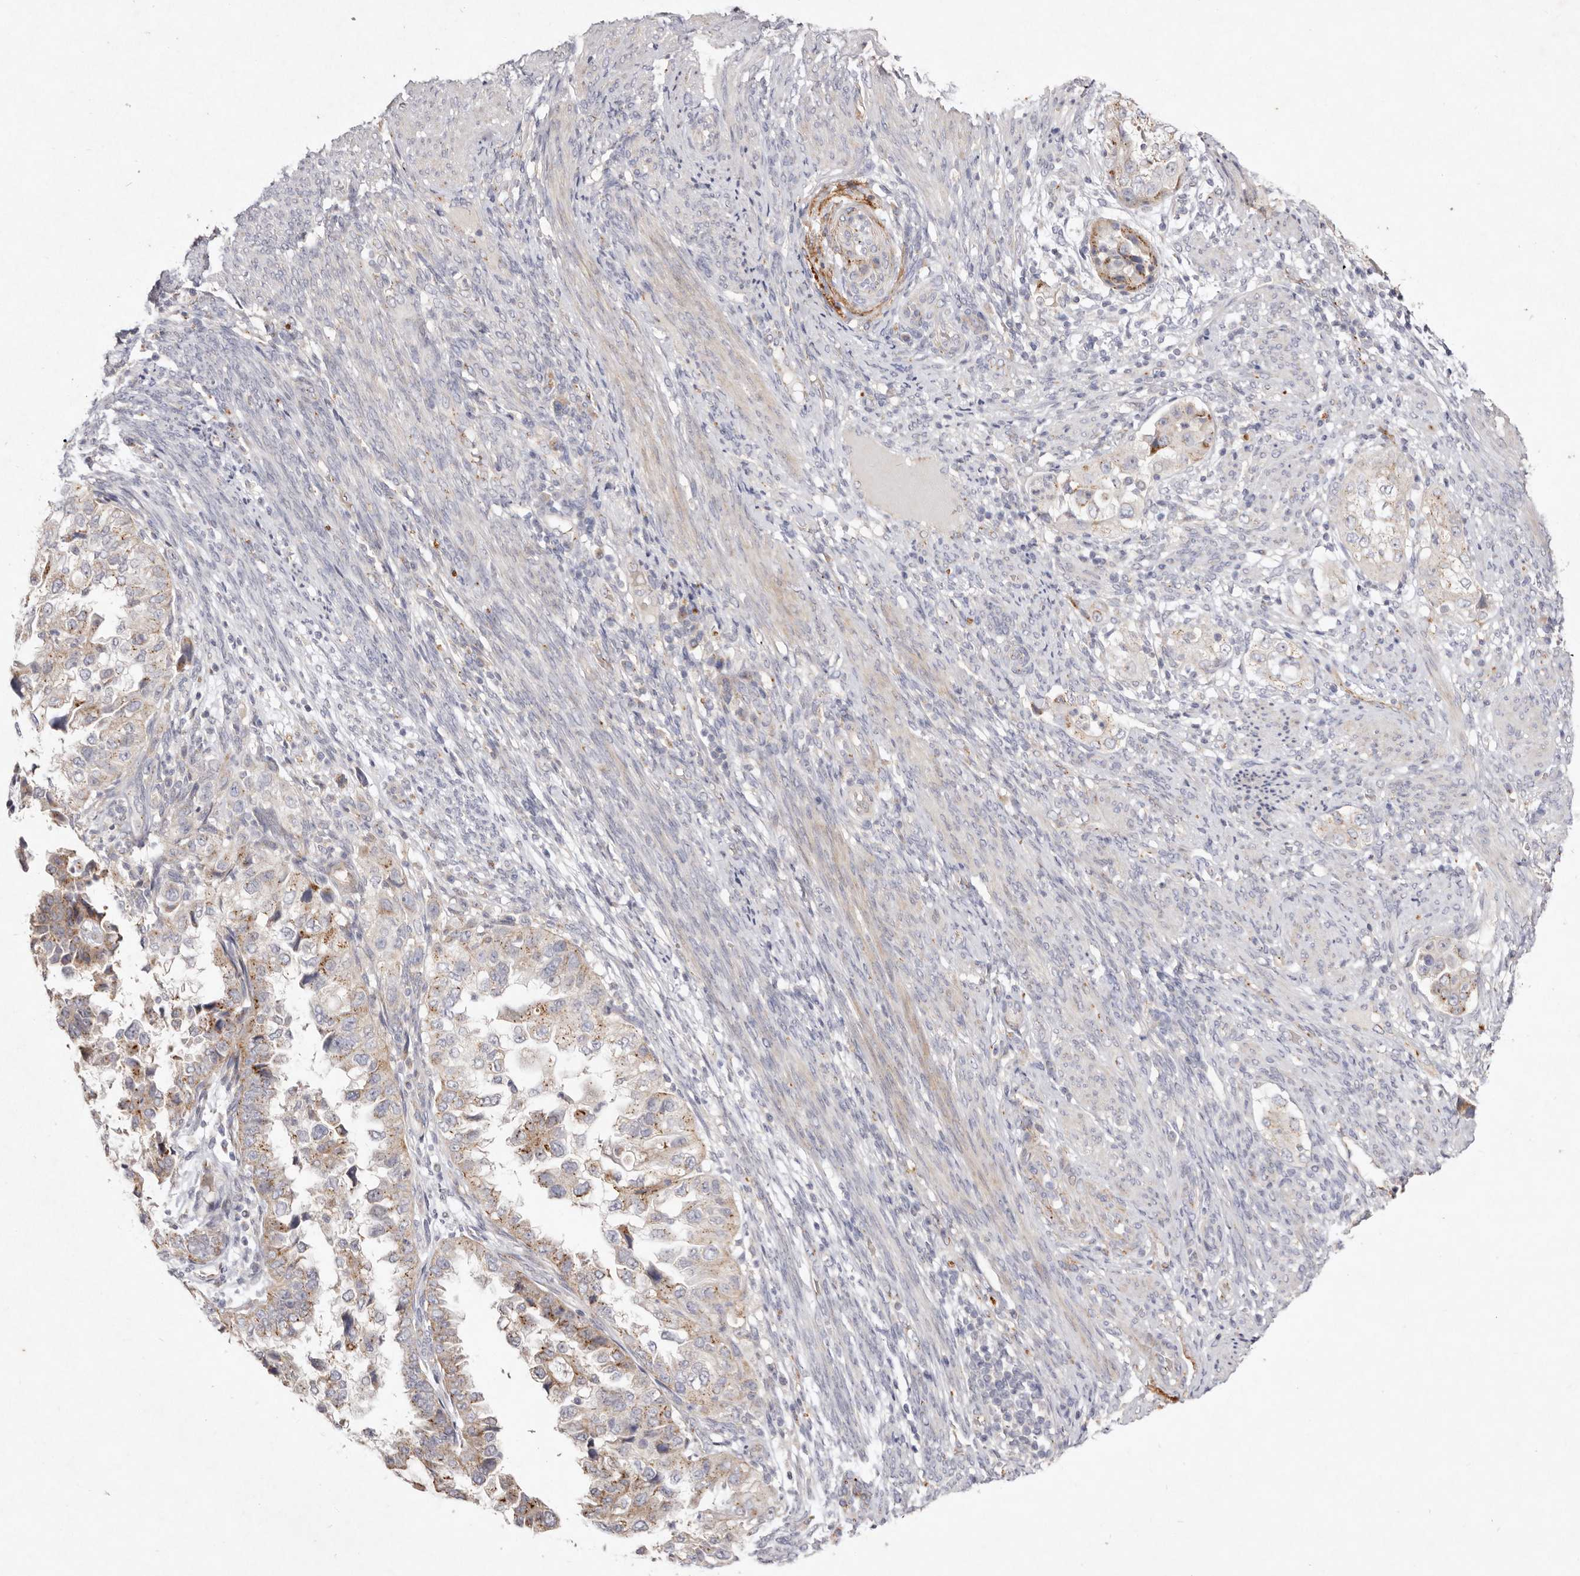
{"staining": {"intensity": "moderate", "quantity": "25%-75%", "location": "cytoplasmic/membranous"}, "tissue": "endometrial cancer", "cell_type": "Tumor cells", "image_type": "cancer", "snomed": [{"axis": "morphology", "description": "Adenocarcinoma, NOS"}, {"axis": "topography", "description": "Endometrium"}], "caption": "Moderate cytoplasmic/membranous staining for a protein is appreciated in approximately 25%-75% of tumor cells of endometrial cancer (adenocarcinoma) using immunohistochemistry.", "gene": "USP24", "patient": {"sex": "female", "age": 85}}